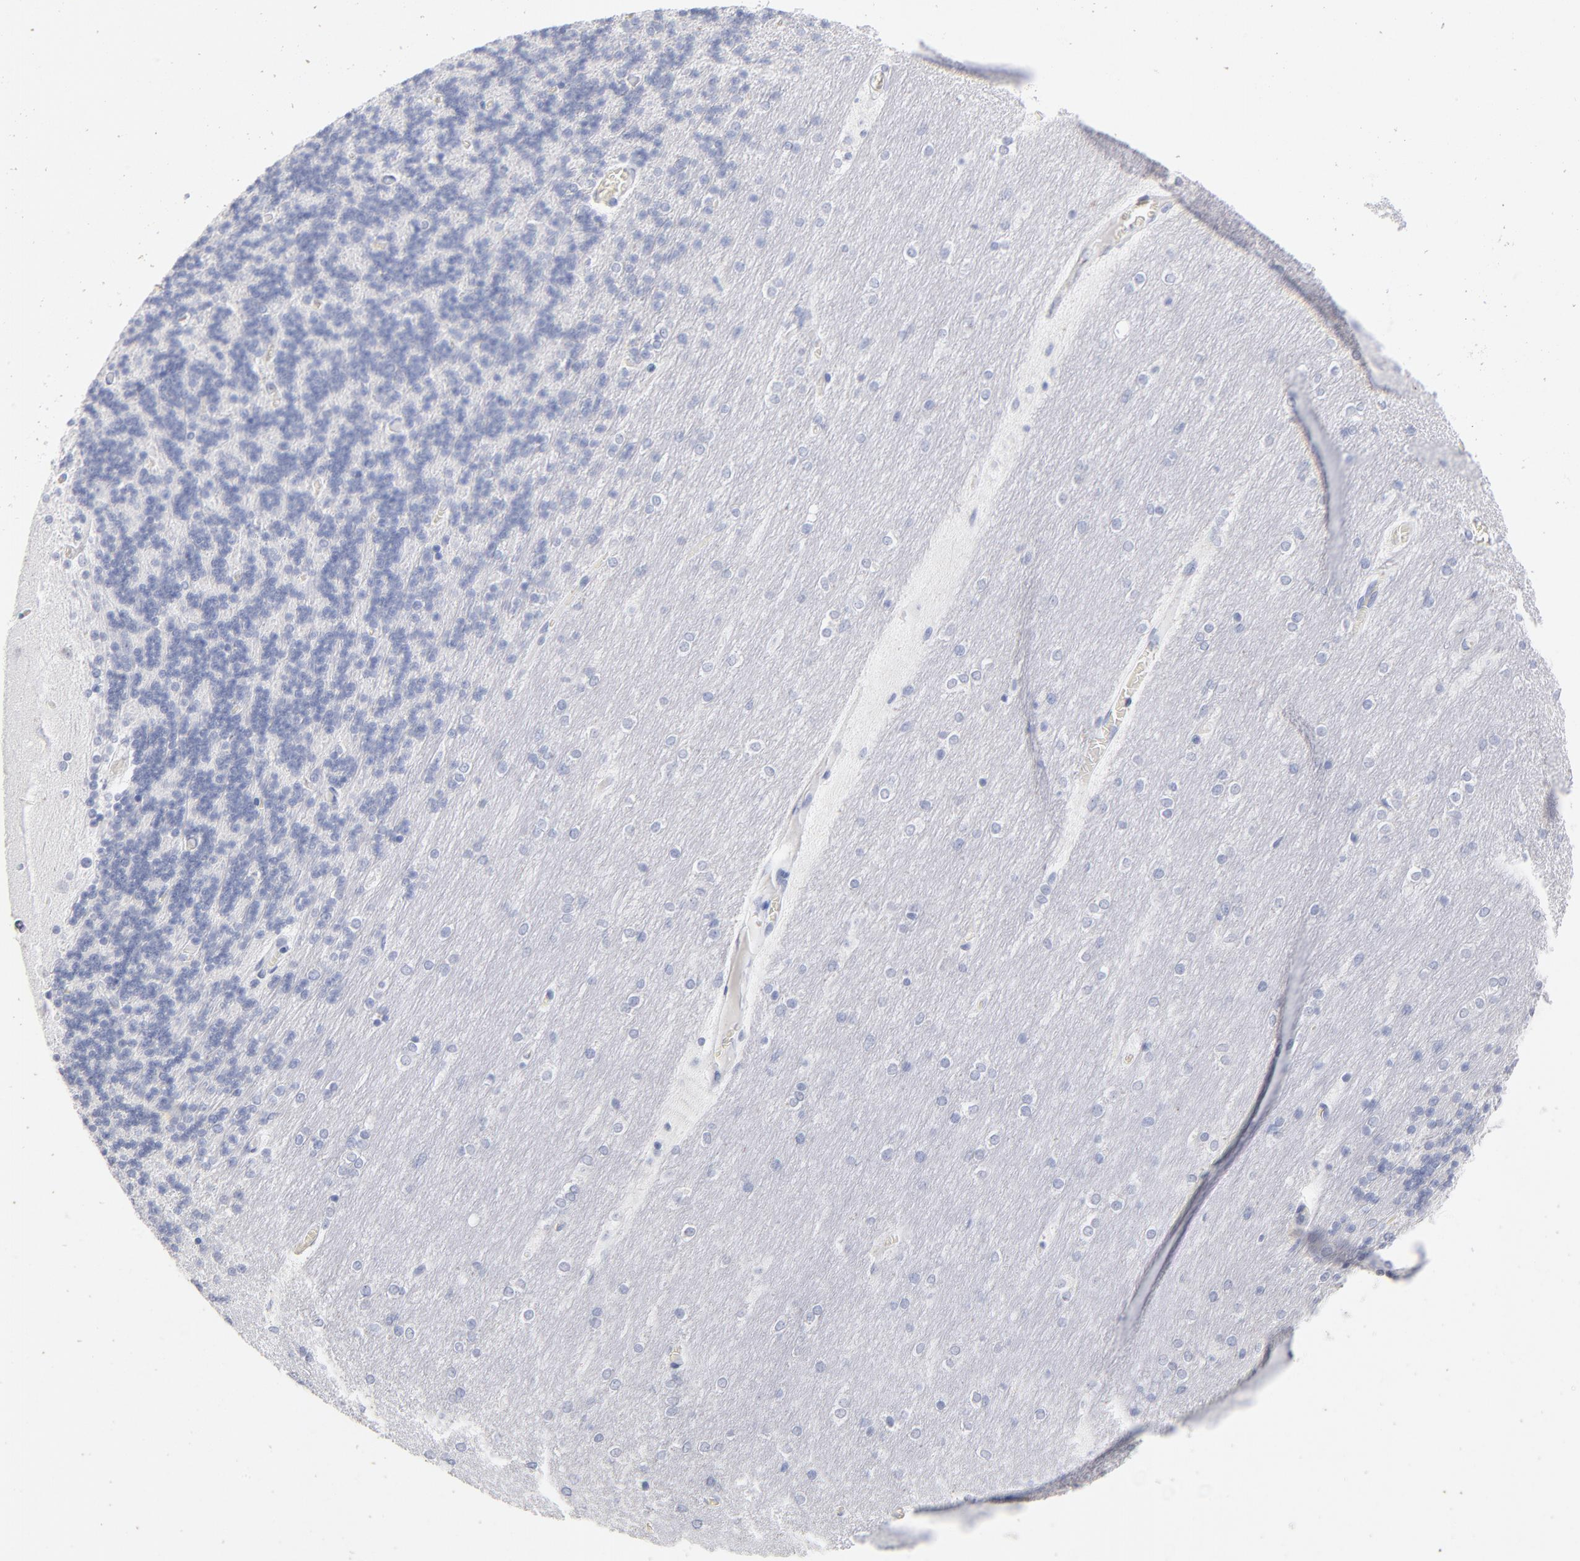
{"staining": {"intensity": "negative", "quantity": "none", "location": "none"}, "tissue": "cerebellum", "cell_type": "Cells in granular layer", "image_type": "normal", "snomed": [{"axis": "morphology", "description": "Normal tissue, NOS"}, {"axis": "topography", "description": "Cerebellum"}], "caption": "DAB (3,3'-diaminobenzidine) immunohistochemical staining of unremarkable cerebellum demonstrates no significant expression in cells in granular layer. (DAB (3,3'-diaminobenzidine) immunohistochemistry visualized using brightfield microscopy, high magnification).", "gene": "ARG1", "patient": {"sex": "female", "age": 54}}